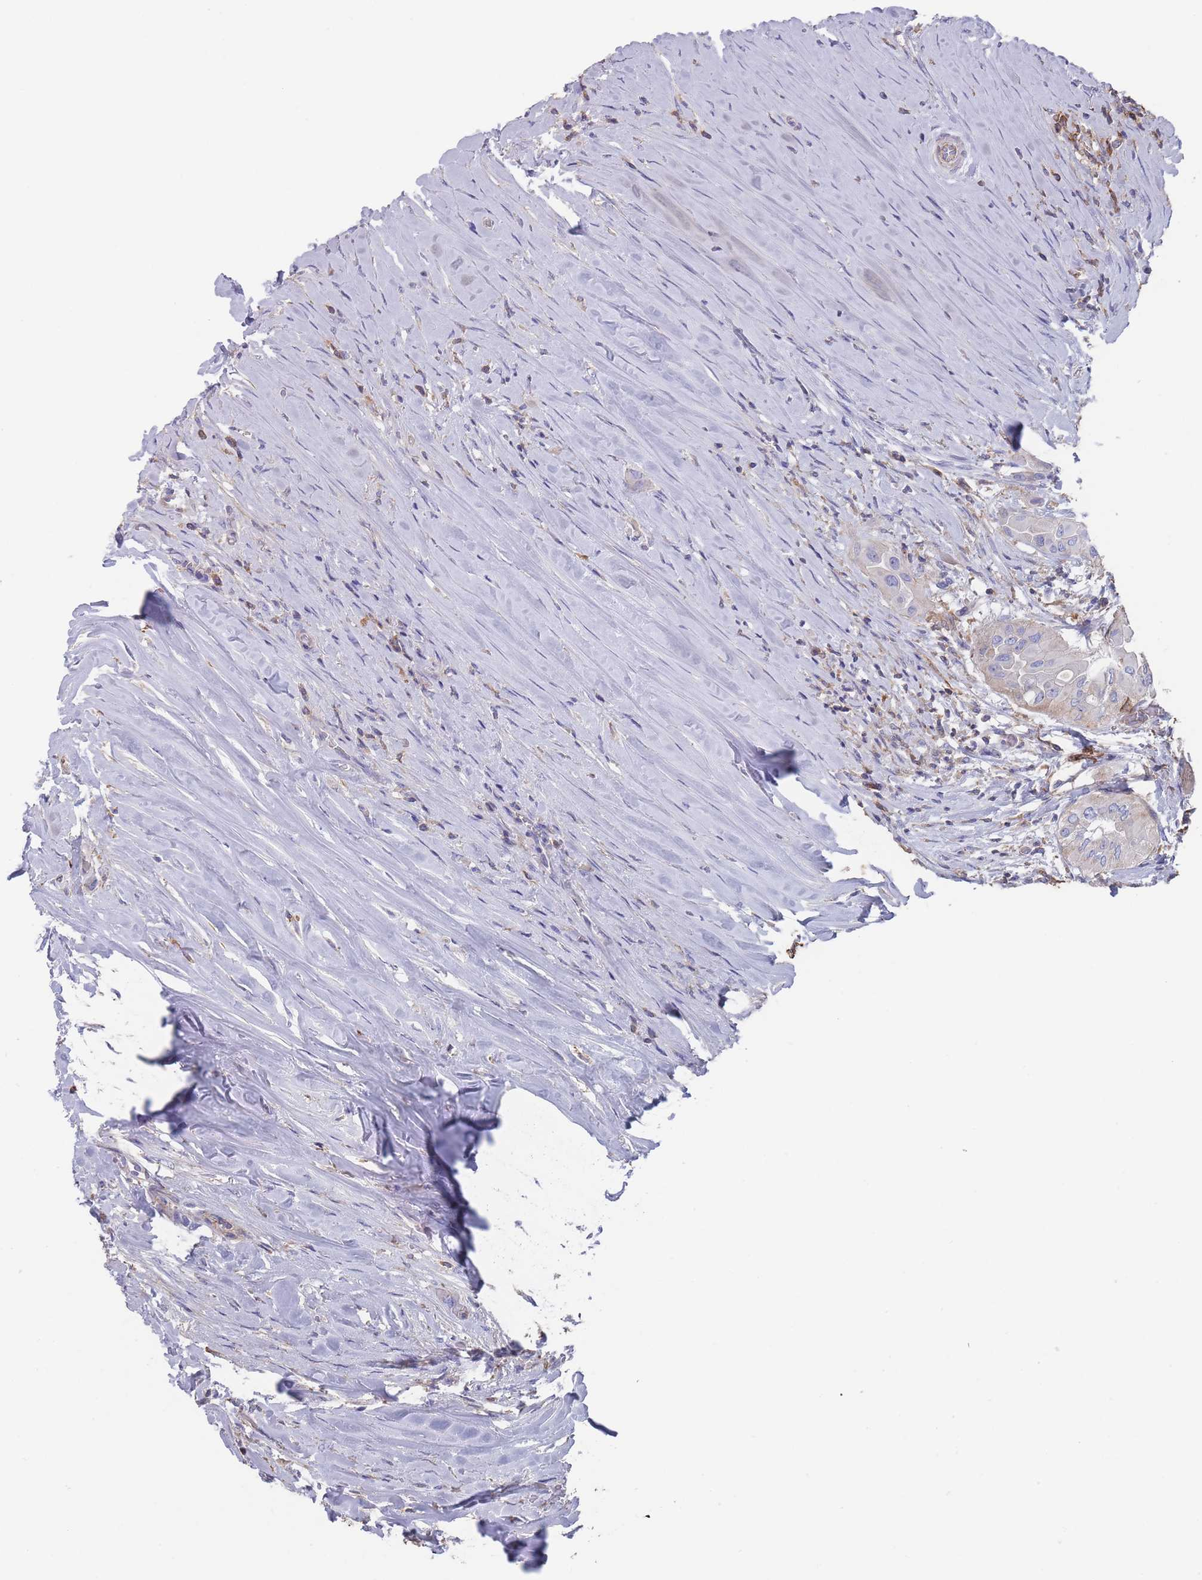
{"staining": {"intensity": "weak", "quantity": "25%-75%", "location": "cytoplasmic/membranous"}, "tissue": "thyroid cancer", "cell_type": "Tumor cells", "image_type": "cancer", "snomed": [{"axis": "morphology", "description": "Papillary adenocarcinoma, NOS"}, {"axis": "topography", "description": "Thyroid gland"}], "caption": "A low amount of weak cytoplasmic/membranous positivity is identified in approximately 25%-75% of tumor cells in papillary adenocarcinoma (thyroid) tissue.", "gene": "SCCPDH", "patient": {"sex": "female", "age": 59}}